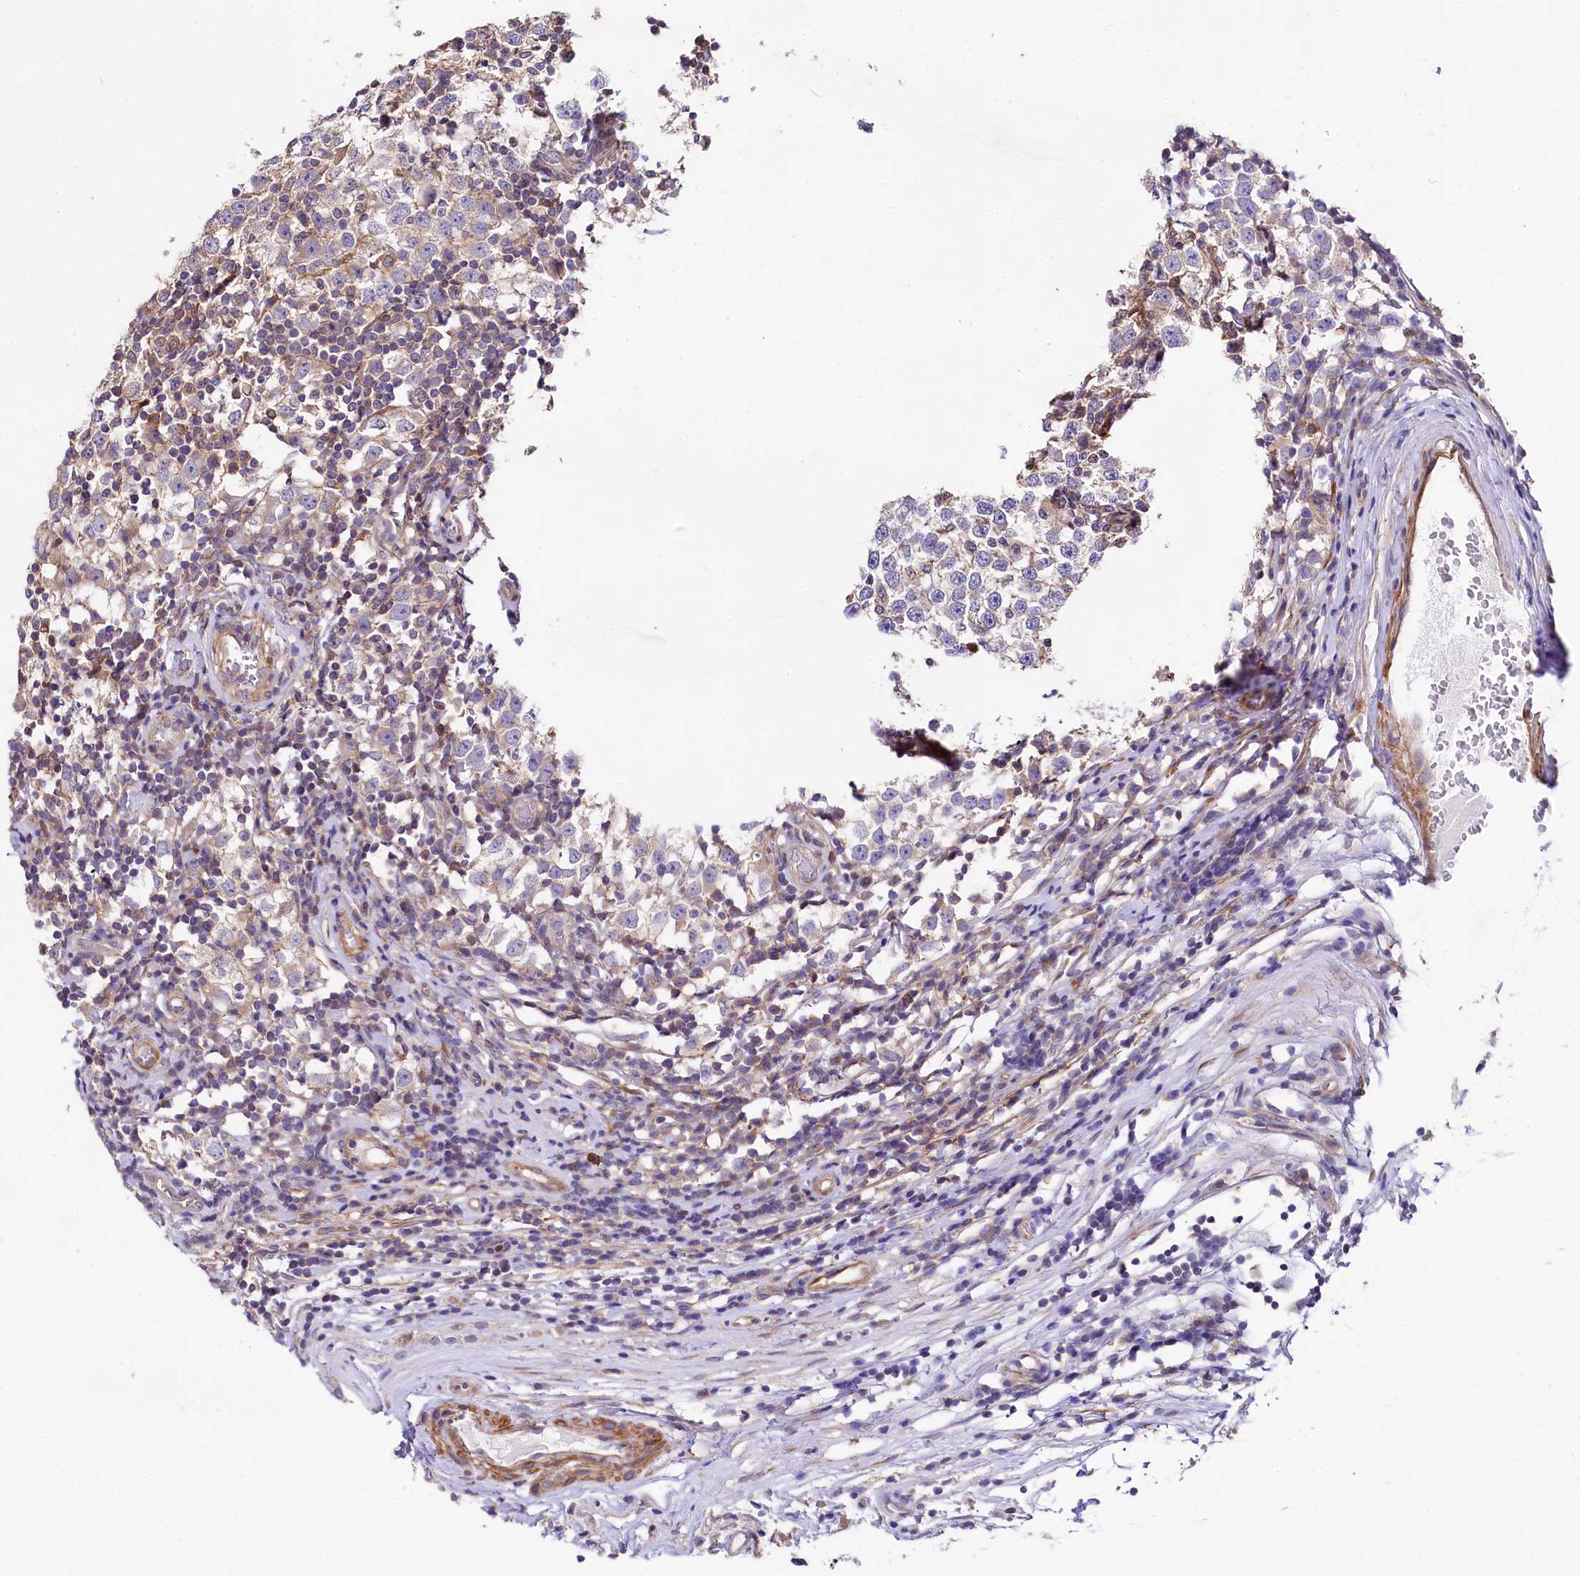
{"staining": {"intensity": "weak", "quantity": "<25%", "location": "cytoplasmic/membranous"}, "tissue": "testis cancer", "cell_type": "Tumor cells", "image_type": "cancer", "snomed": [{"axis": "morphology", "description": "Seminoma, NOS"}, {"axis": "topography", "description": "Testis"}], "caption": "Immunohistochemistry of human testis cancer exhibits no expression in tumor cells.", "gene": "FCHSD2", "patient": {"sex": "male", "age": 65}}